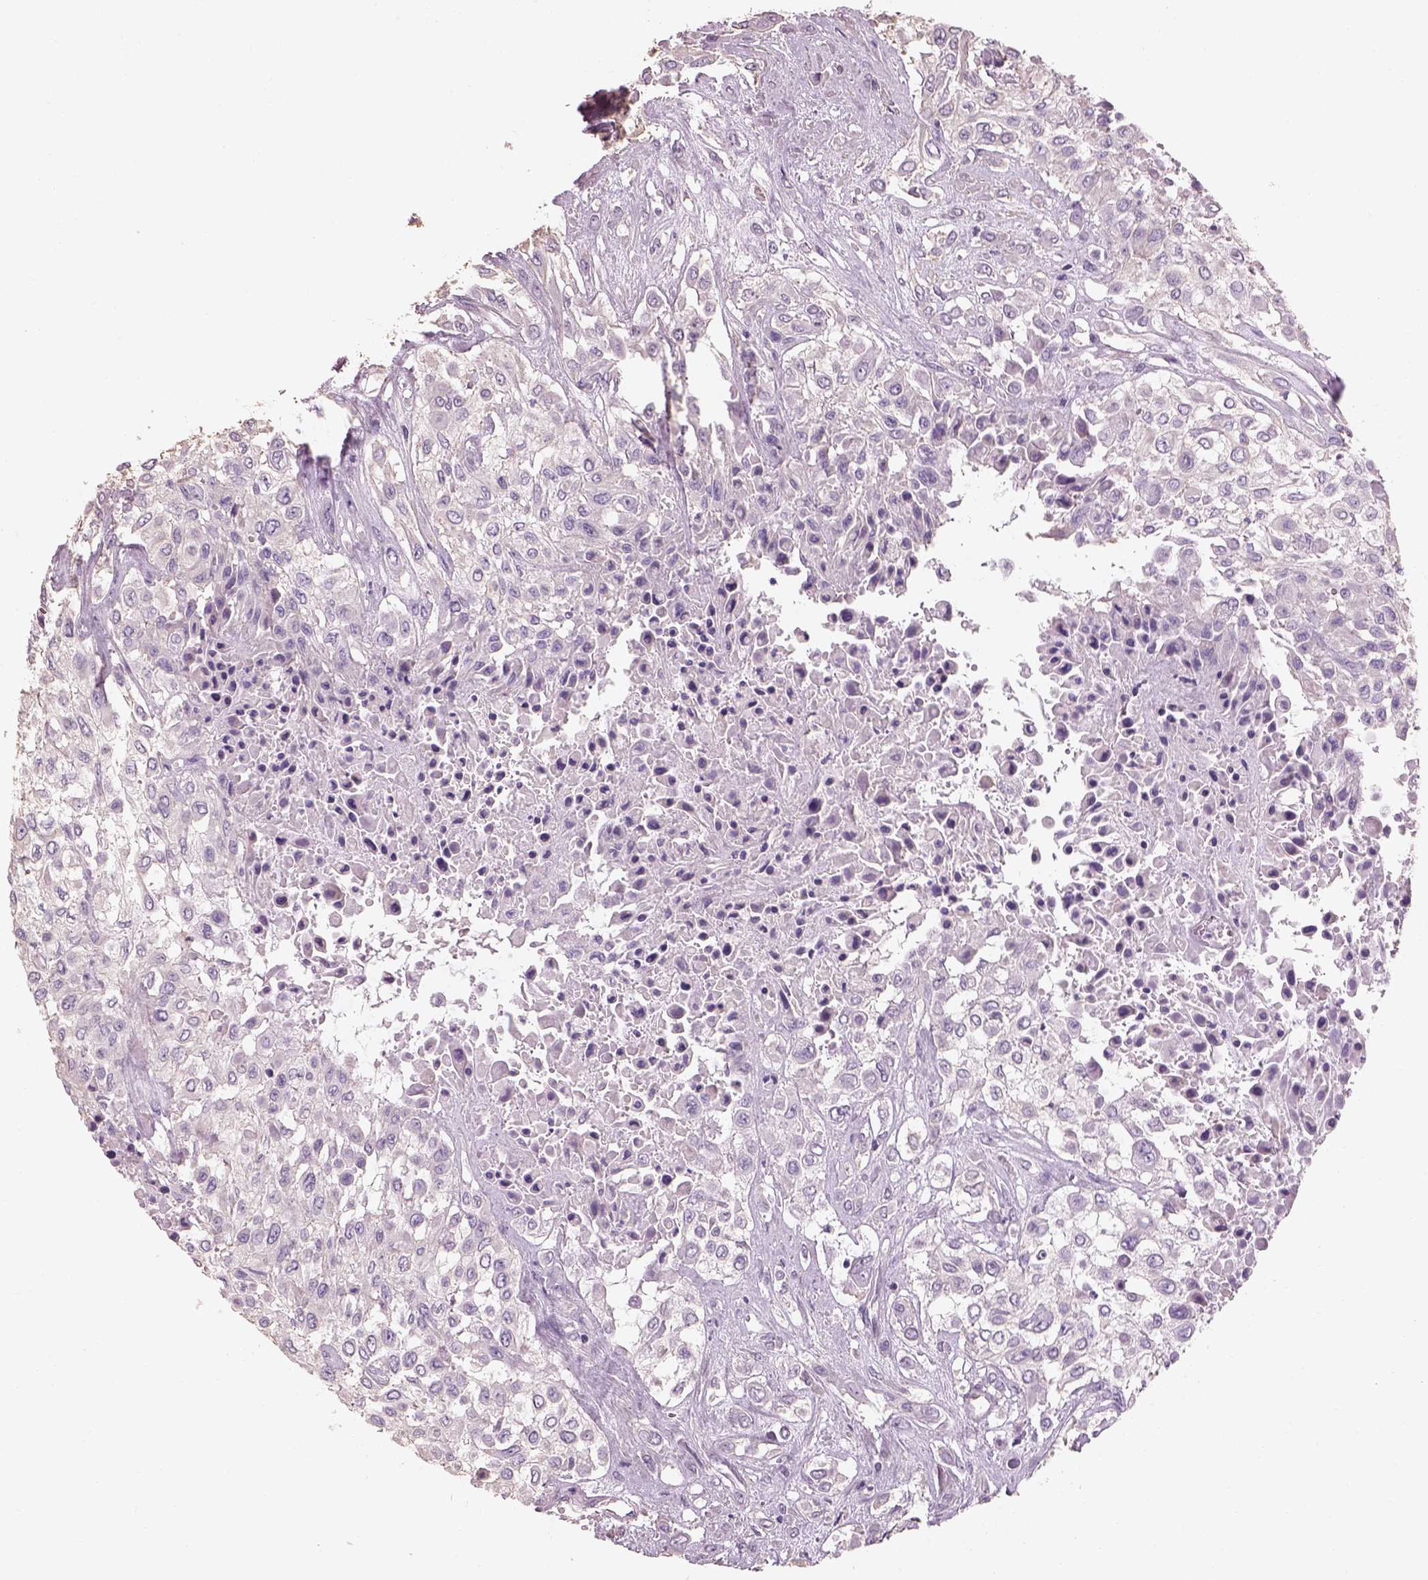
{"staining": {"intensity": "negative", "quantity": "none", "location": "none"}, "tissue": "urothelial cancer", "cell_type": "Tumor cells", "image_type": "cancer", "snomed": [{"axis": "morphology", "description": "Urothelial carcinoma, High grade"}, {"axis": "topography", "description": "Urinary bladder"}], "caption": "Tumor cells show no significant positivity in high-grade urothelial carcinoma.", "gene": "OTUD6A", "patient": {"sex": "male", "age": 57}}